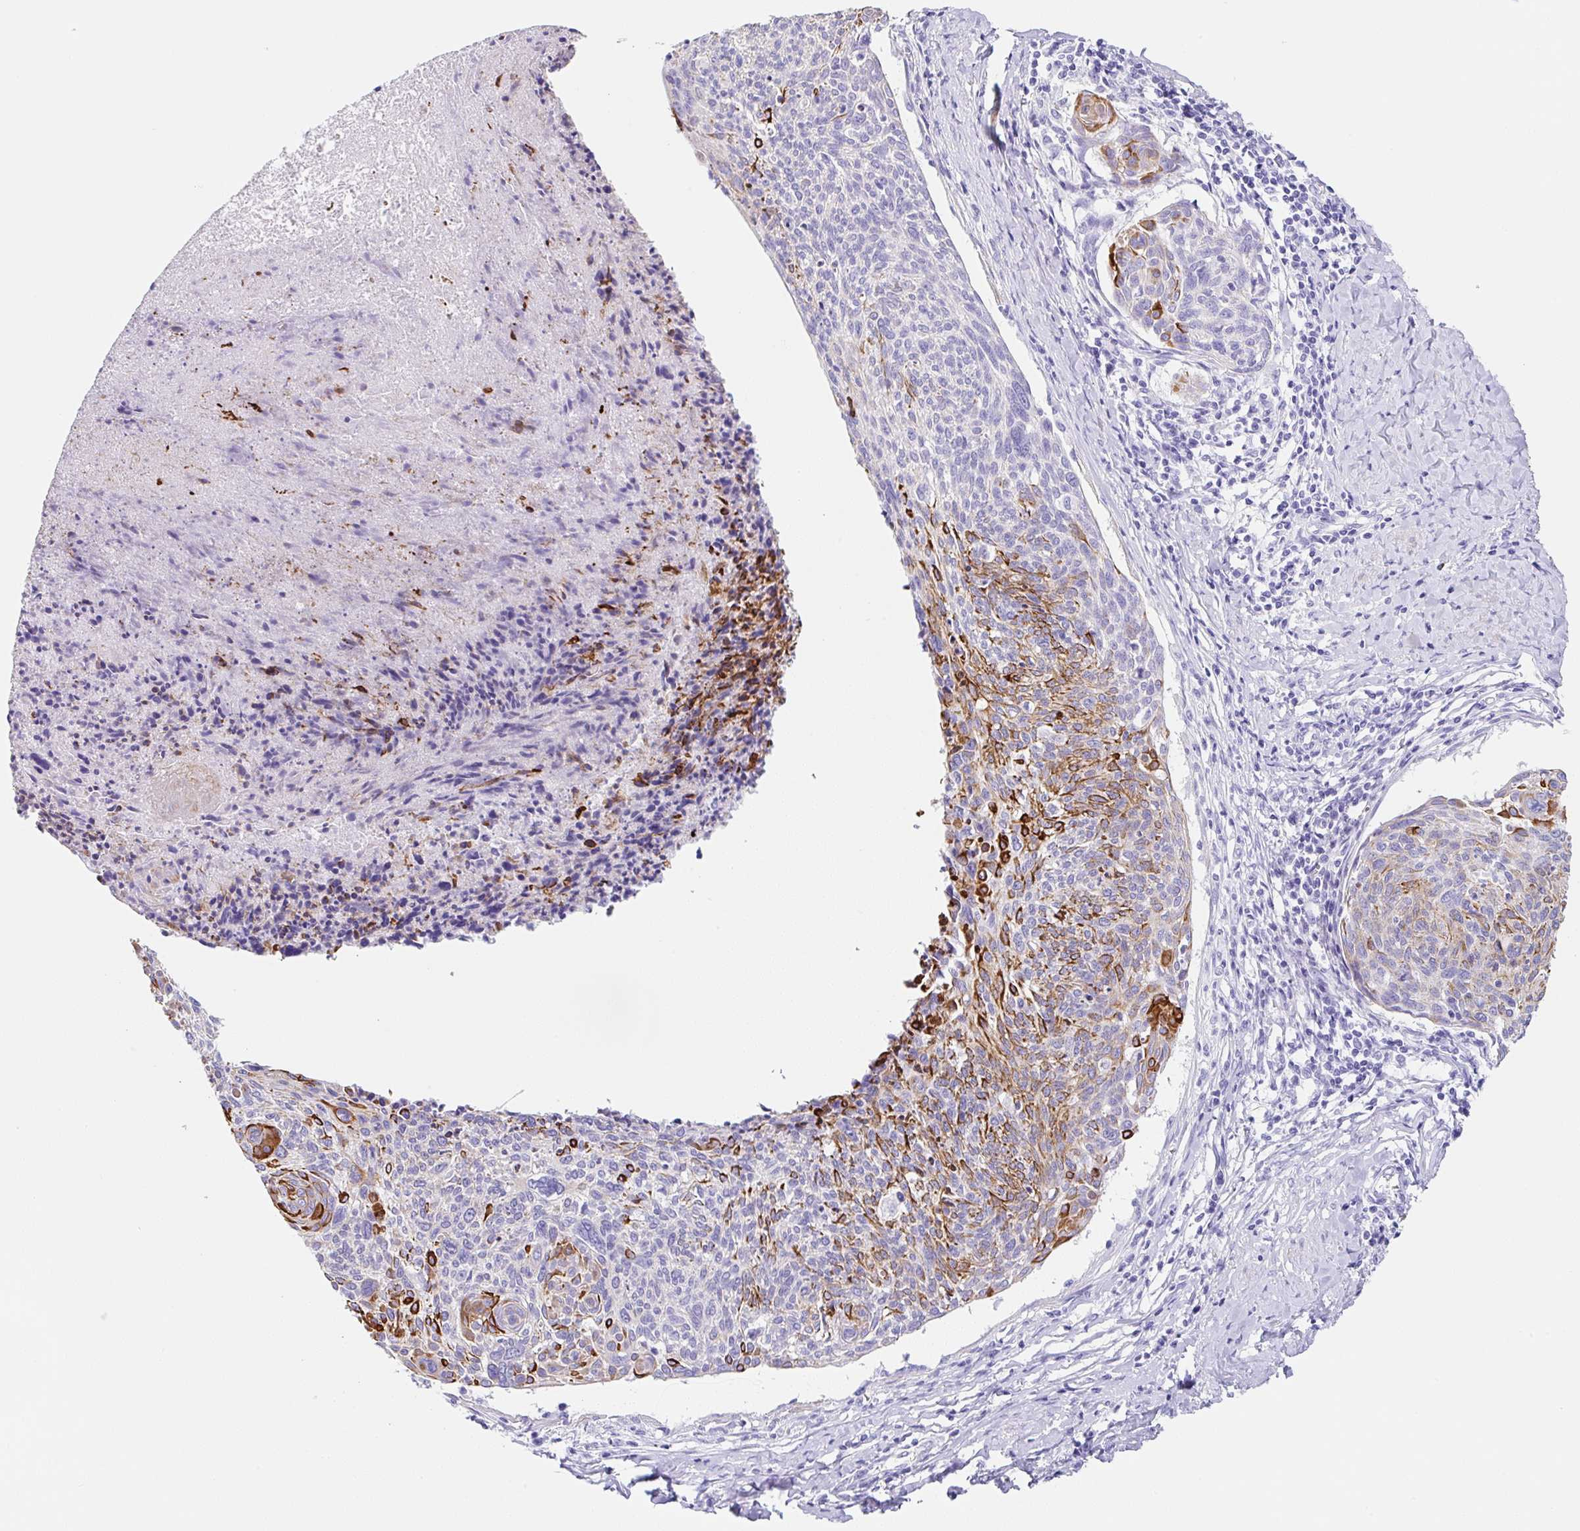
{"staining": {"intensity": "strong", "quantity": "25%-75%", "location": "cytoplasmic/membranous"}, "tissue": "cervical cancer", "cell_type": "Tumor cells", "image_type": "cancer", "snomed": [{"axis": "morphology", "description": "Squamous cell carcinoma, NOS"}, {"axis": "topography", "description": "Cervix"}], "caption": "This photomicrograph shows immunohistochemistry staining of human cervical cancer, with high strong cytoplasmic/membranous positivity in approximately 25%-75% of tumor cells.", "gene": "CLDND2", "patient": {"sex": "female", "age": 49}}